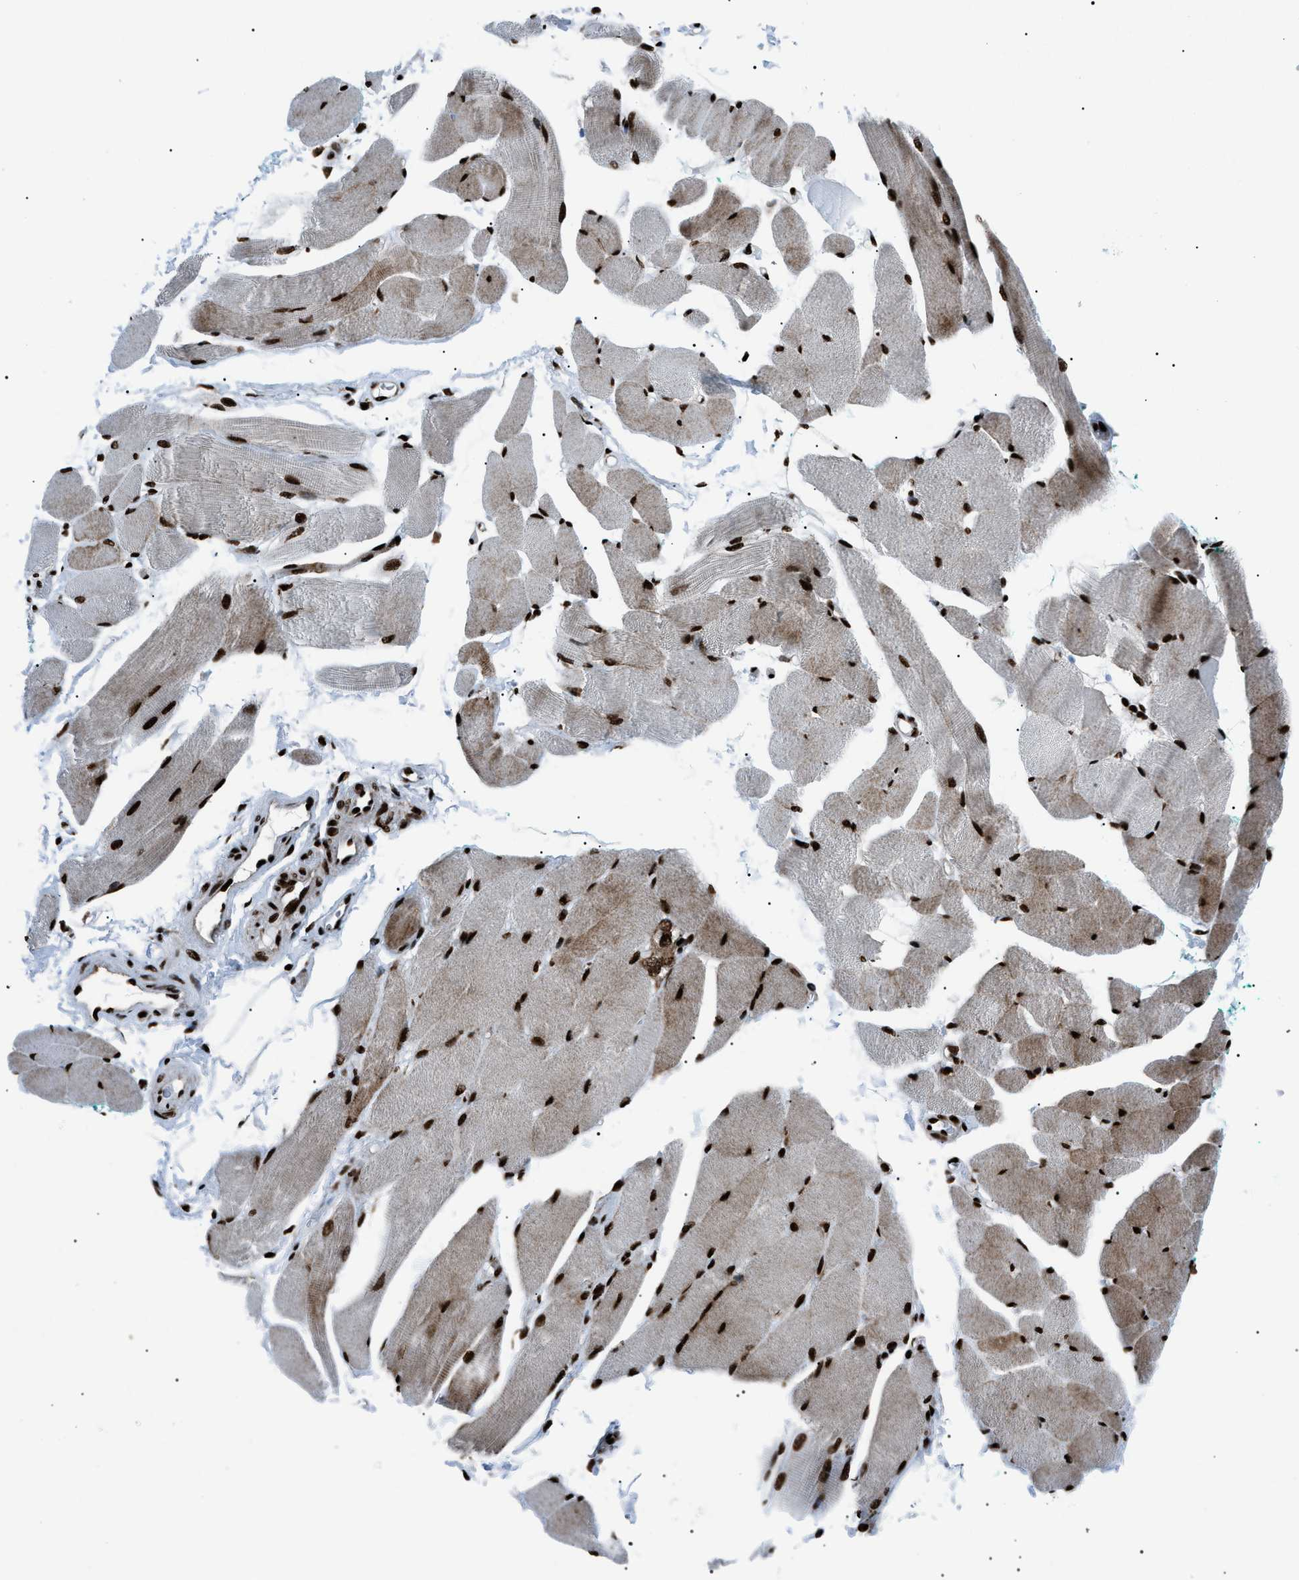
{"staining": {"intensity": "strong", "quantity": ">75%", "location": "cytoplasmic/membranous,nuclear"}, "tissue": "skeletal muscle", "cell_type": "Myocytes", "image_type": "normal", "snomed": [{"axis": "morphology", "description": "Normal tissue, NOS"}, {"axis": "topography", "description": "Skeletal muscle"}, {"axis": "topography", "description": "Peripheral nerve tissue"}], "caption": "Skeletal muscle stained for a protein (brown) reveals strong cytoplasmic/membranous,nuclear positive positivity in approximately >75% of myocytes.", "gene": "HNRNPK", "patient": {"sex": "female", "age": 84}}